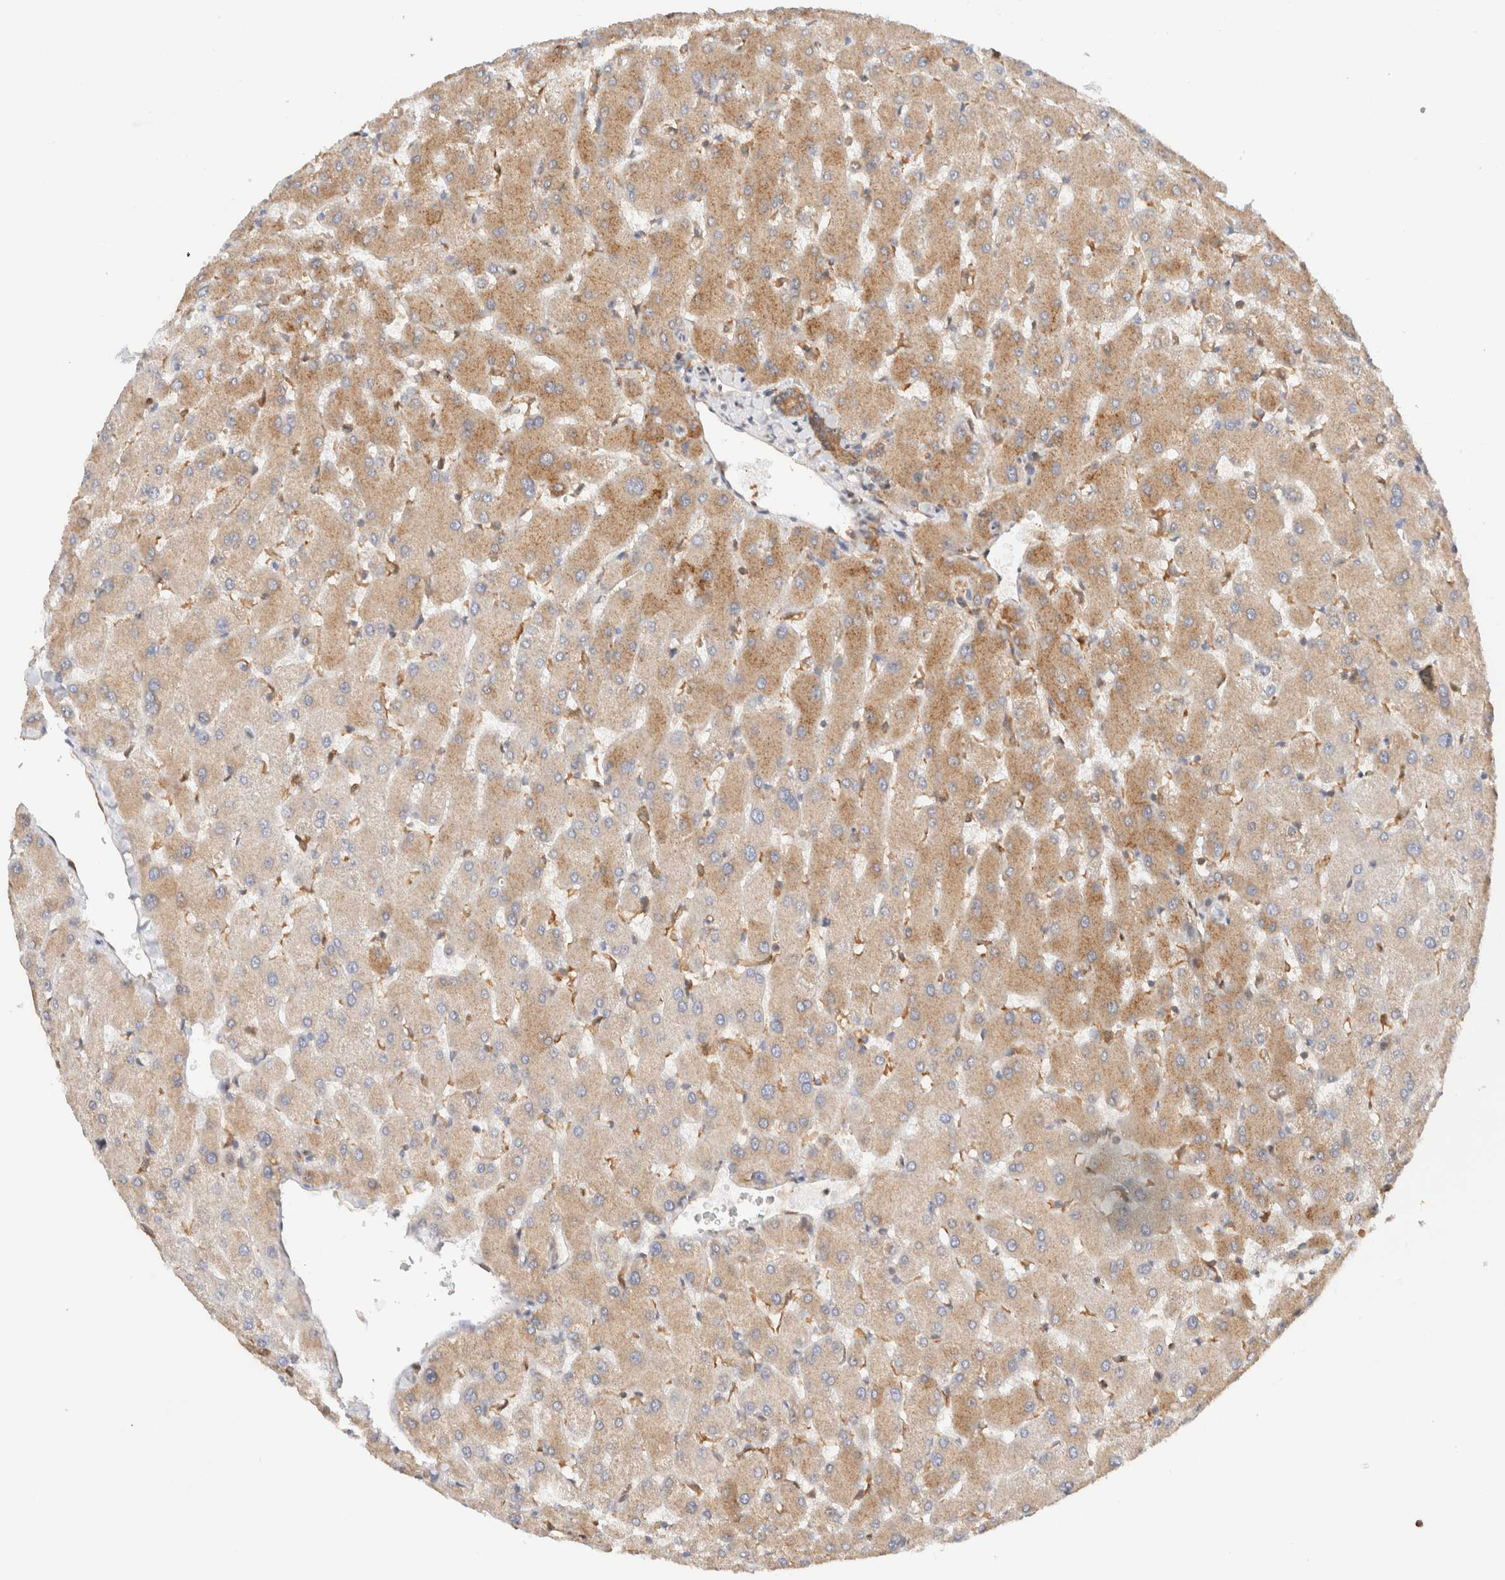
{"staining": {"intensity": "moderate", "quantity": ">75%", "location": "cytoplasmic/membranous"}, "tissue": "liver", "cell_type": "Cholangiocytes", "image_type": "normal", "snomed": [{"axis": "morphology", "description": "Normal tissue, NOS"}, {"axis": "topography", "description": "Liver"}], "caption": "Brown immunohistochemical staining in benign liver displays moderate cytoplasmic/membranous staining in about >75% of cholangiocytes.", "gene": "RABEP1", "patient": {"sex": "female", "age": 63}}